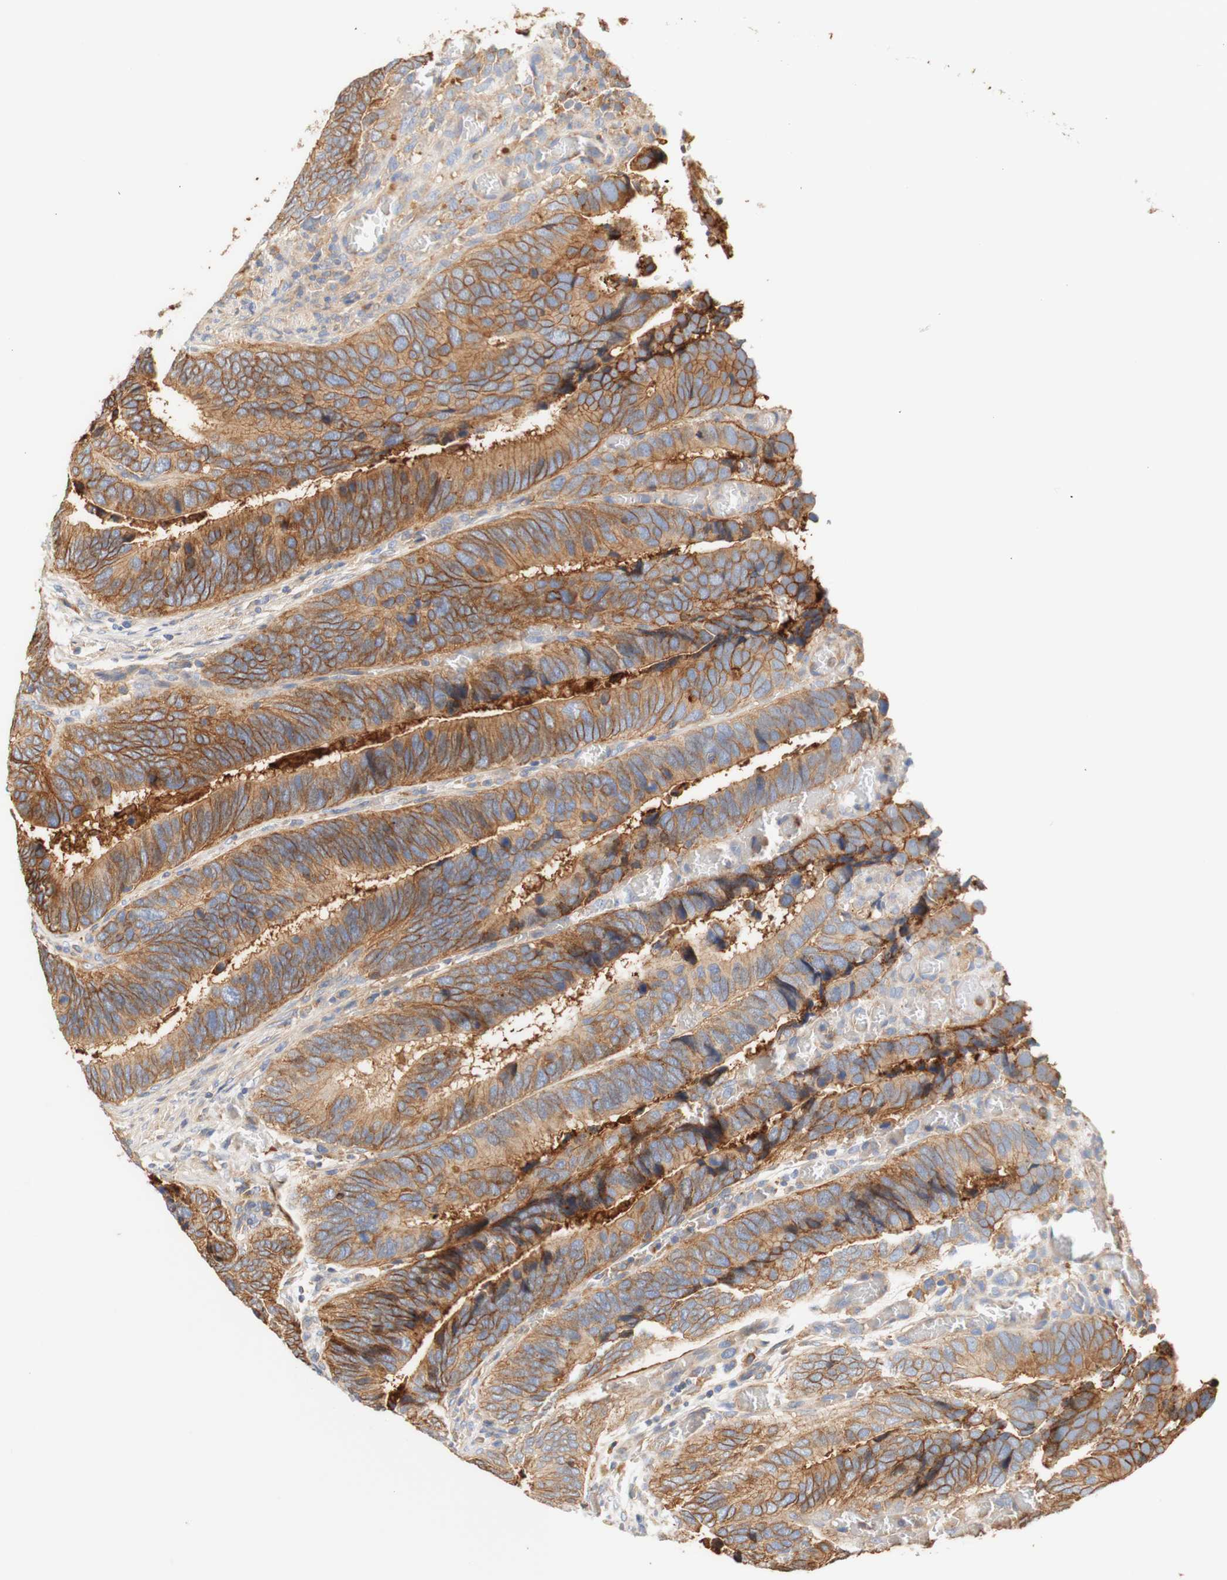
{"staining": {"intensity": "moderate", "quantity": ">75%", "location": "cytoplasmic/membranous"}, "tissue": "colorectal cancer", "cell_type": "Tumor cells", "image_type": "cancer", "snomed": [{"axis": "morphology", "description": "Adenocarcinoma, NOS"}, {"axis": "topography", "description": "Colon"}], "caption": "Adenocarcinoma (colorectal) tissue shows moderate cytoplasmic/membranous positivity in approximately >75% of tumor cells, visualized by immunohistochemistry.", "gene": "PCDH7", "patient": {"sex": "male", "age": 72}}